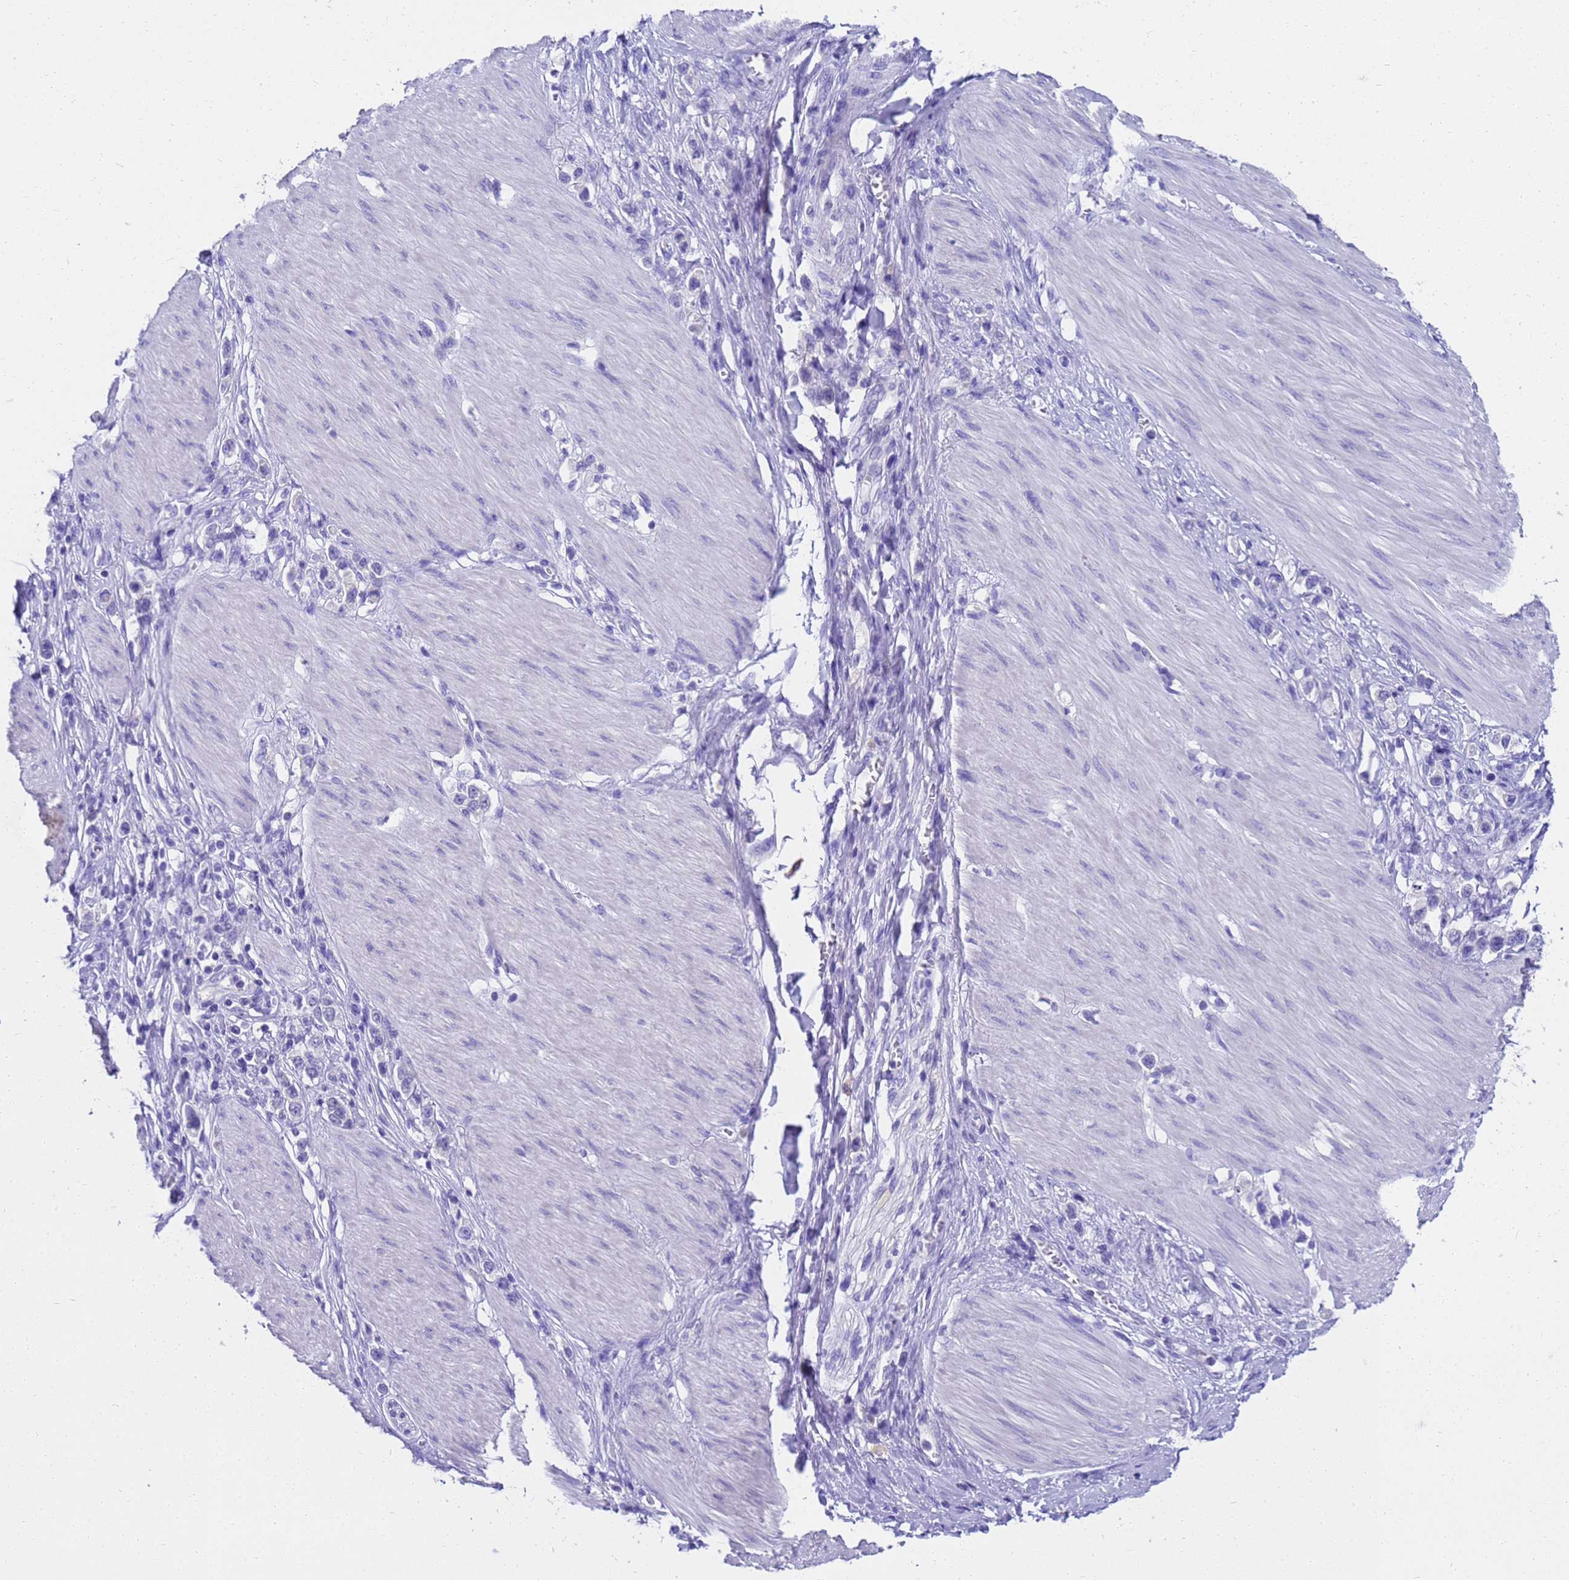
{"staining": {"intensity": "negative", "quantity": "none", "location": "none"}, "tissue": "stomach cancer", "cell_type": "Tumor cells", "image_type": "cancer", "snomed": [{"axis": "morphology", "description": "Adenocarcinoma, NOS"}, {"axis": "topography", "description": "Stomach"}], "caption": "This is an immunohistochemistry micrograph of stomach cancer. There is no expression in tumor cells.", "gene": "MS4A13", "patient": {"sex": "female", "age": 65}}